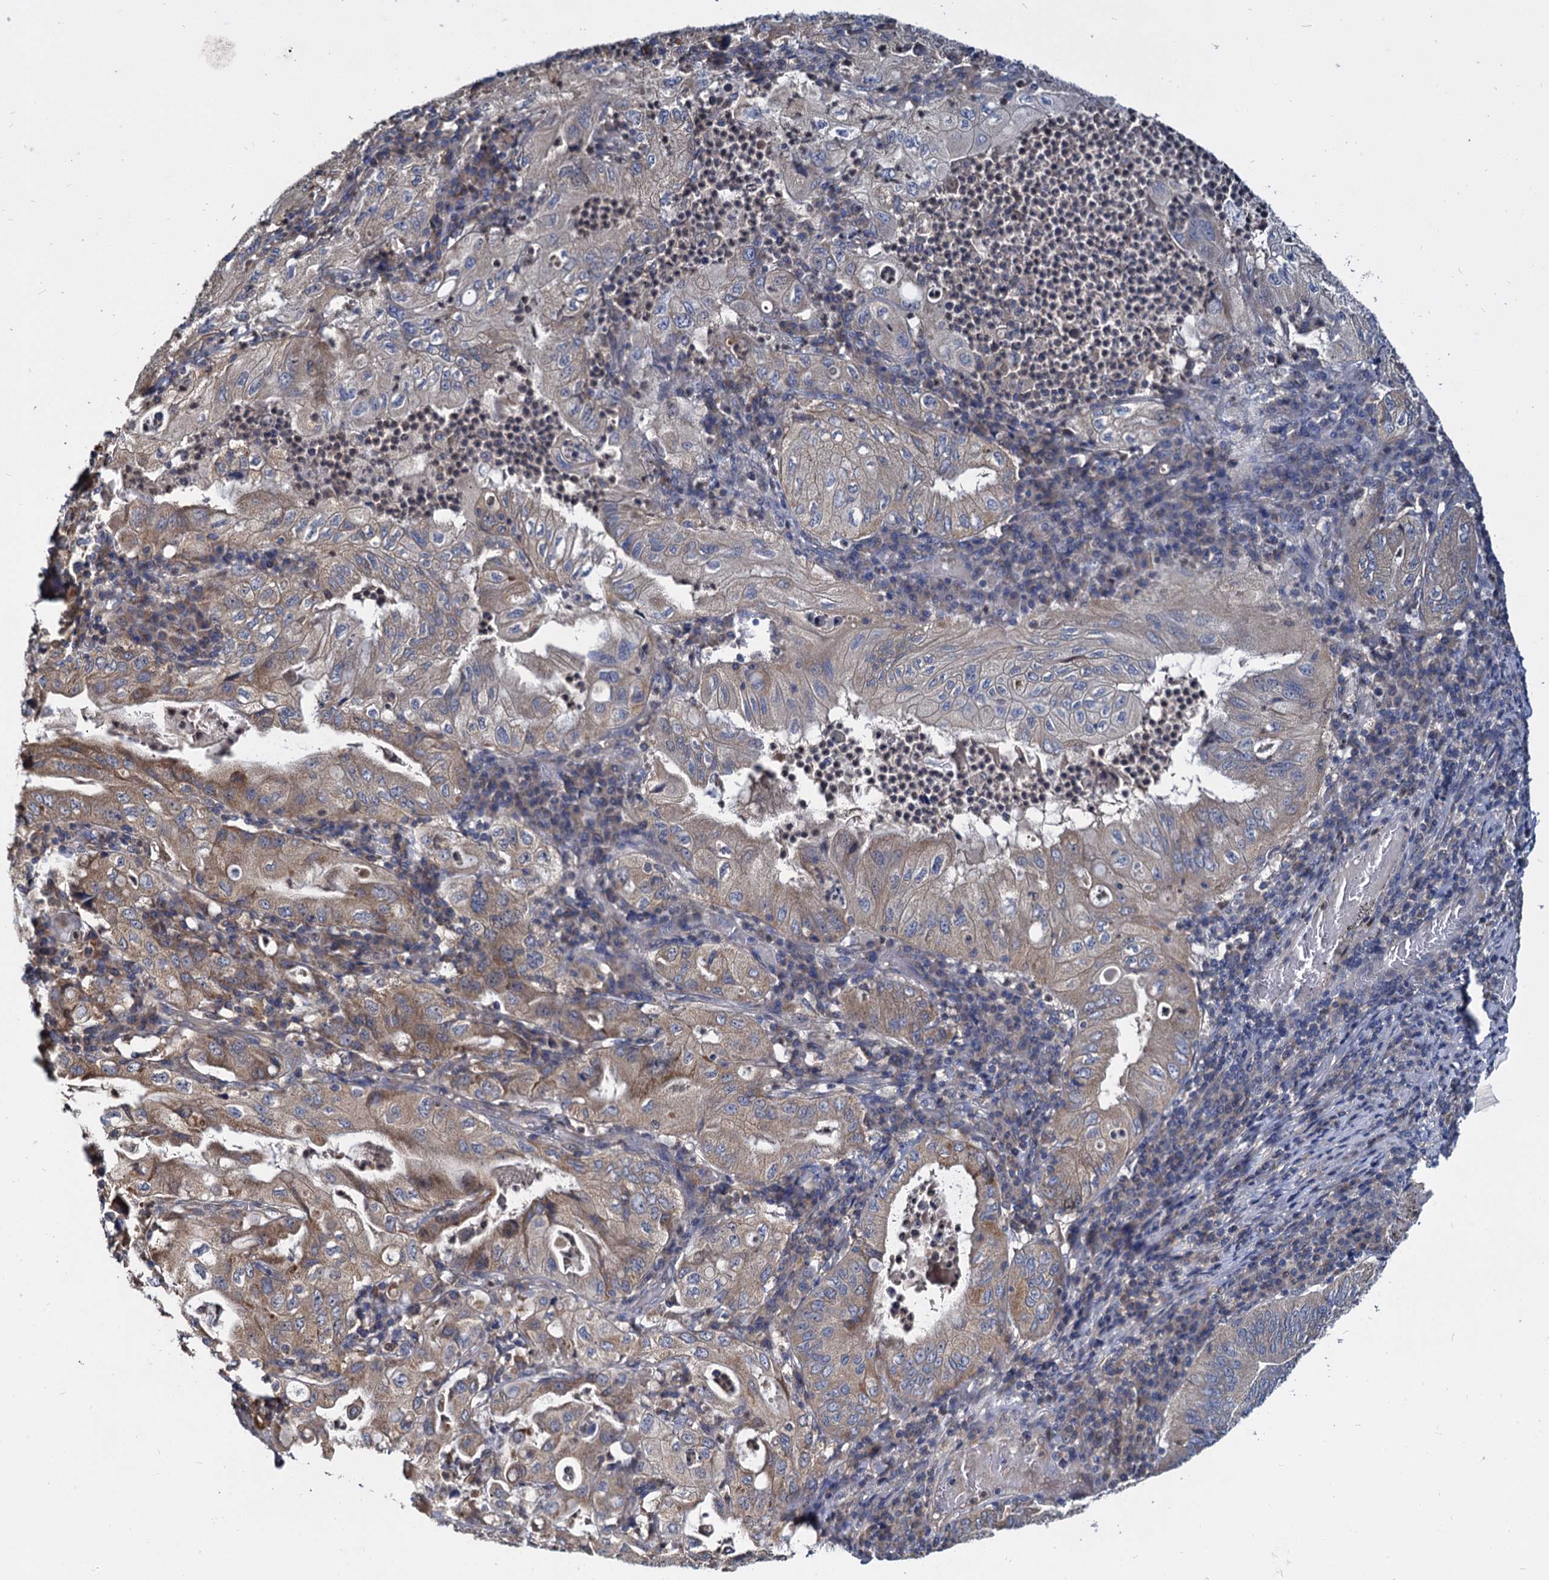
{"staining": {"intensity": "moderate", "quantity": "25%-75%", "location": "cytoplasmic/membranous"}, "tissue": "stomach cancer", "cell_type": "Tumor cells", "image_type": "cancer", "snomed": [{"axis": "morphology", "description": "Normal tissue, NOS"}, {"axis": "morphology", "description": "Adenocarcinoma, NOS"}, {"axis": "topography", "description": "Esophagus"}, {"axis": "topography", "description": "Stomach, upper"}, {"axis": "topography", "description": "Peripheral nerve tissue"}], "caption": "A brown stain labels moderate cytoplasmic/membranous expression of a protein in human stomach cancer (adenocarcinoma) tumor cells.", "gene": "CEP192", "patient": {"sex": "male", "age": 62}}